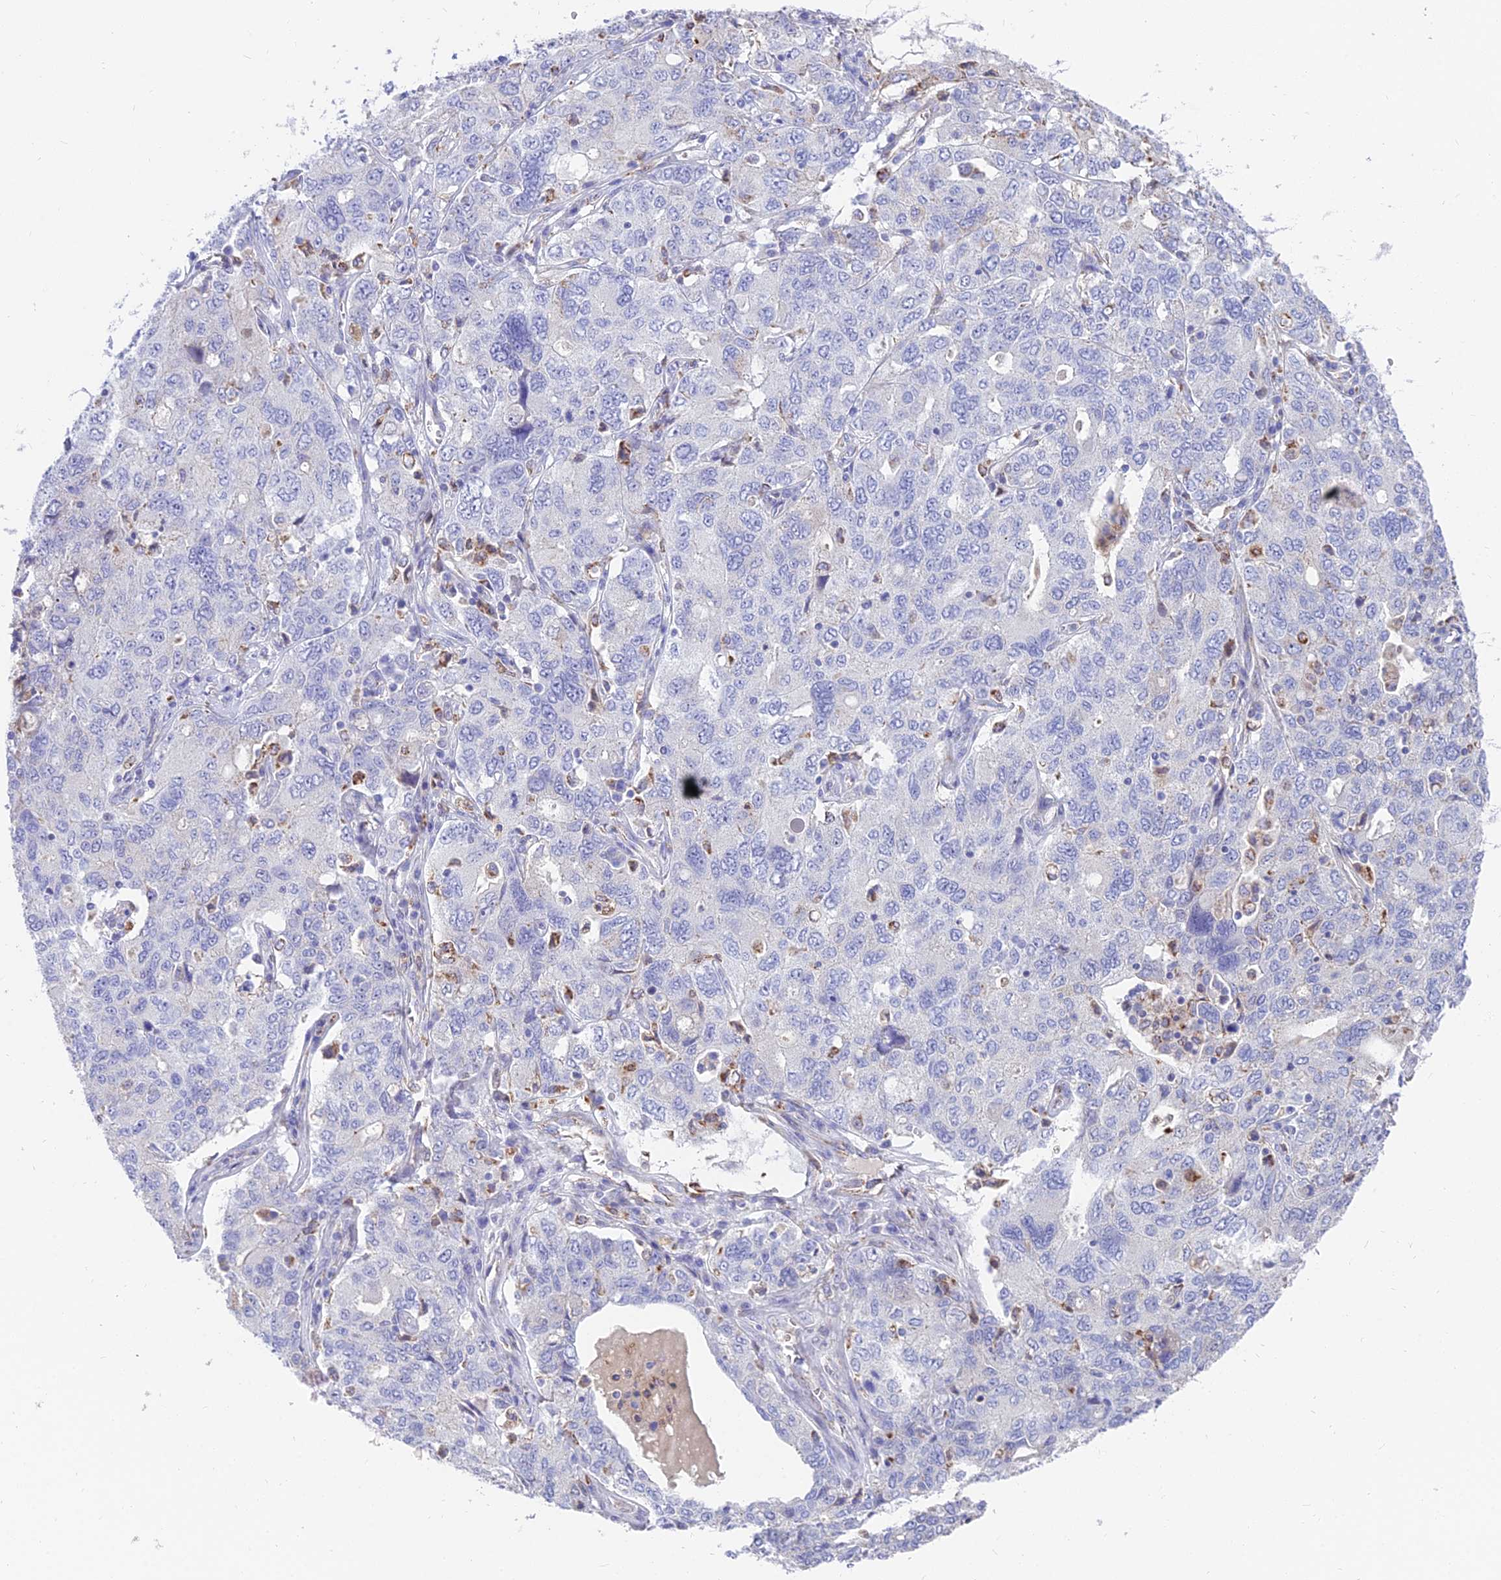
{"staining": {"intensity": "negative", "quantity": "none", "location": "none"}, "tissue": "ovarian cancer", "cell_type": "Tumor cells", "image_type": "cancer", "snomed": [{"axis": "morphology", "description": "Carcinoma, endometroid"}, {"axis": "topography", "description": "Ovary"}], "caption": "This is an immunohistochemistry histopathology image of ovarian cancer. There is no staining in tumor cells.", "gene": "TIGD6", "patient": {"sex": "female", "age": 62}}